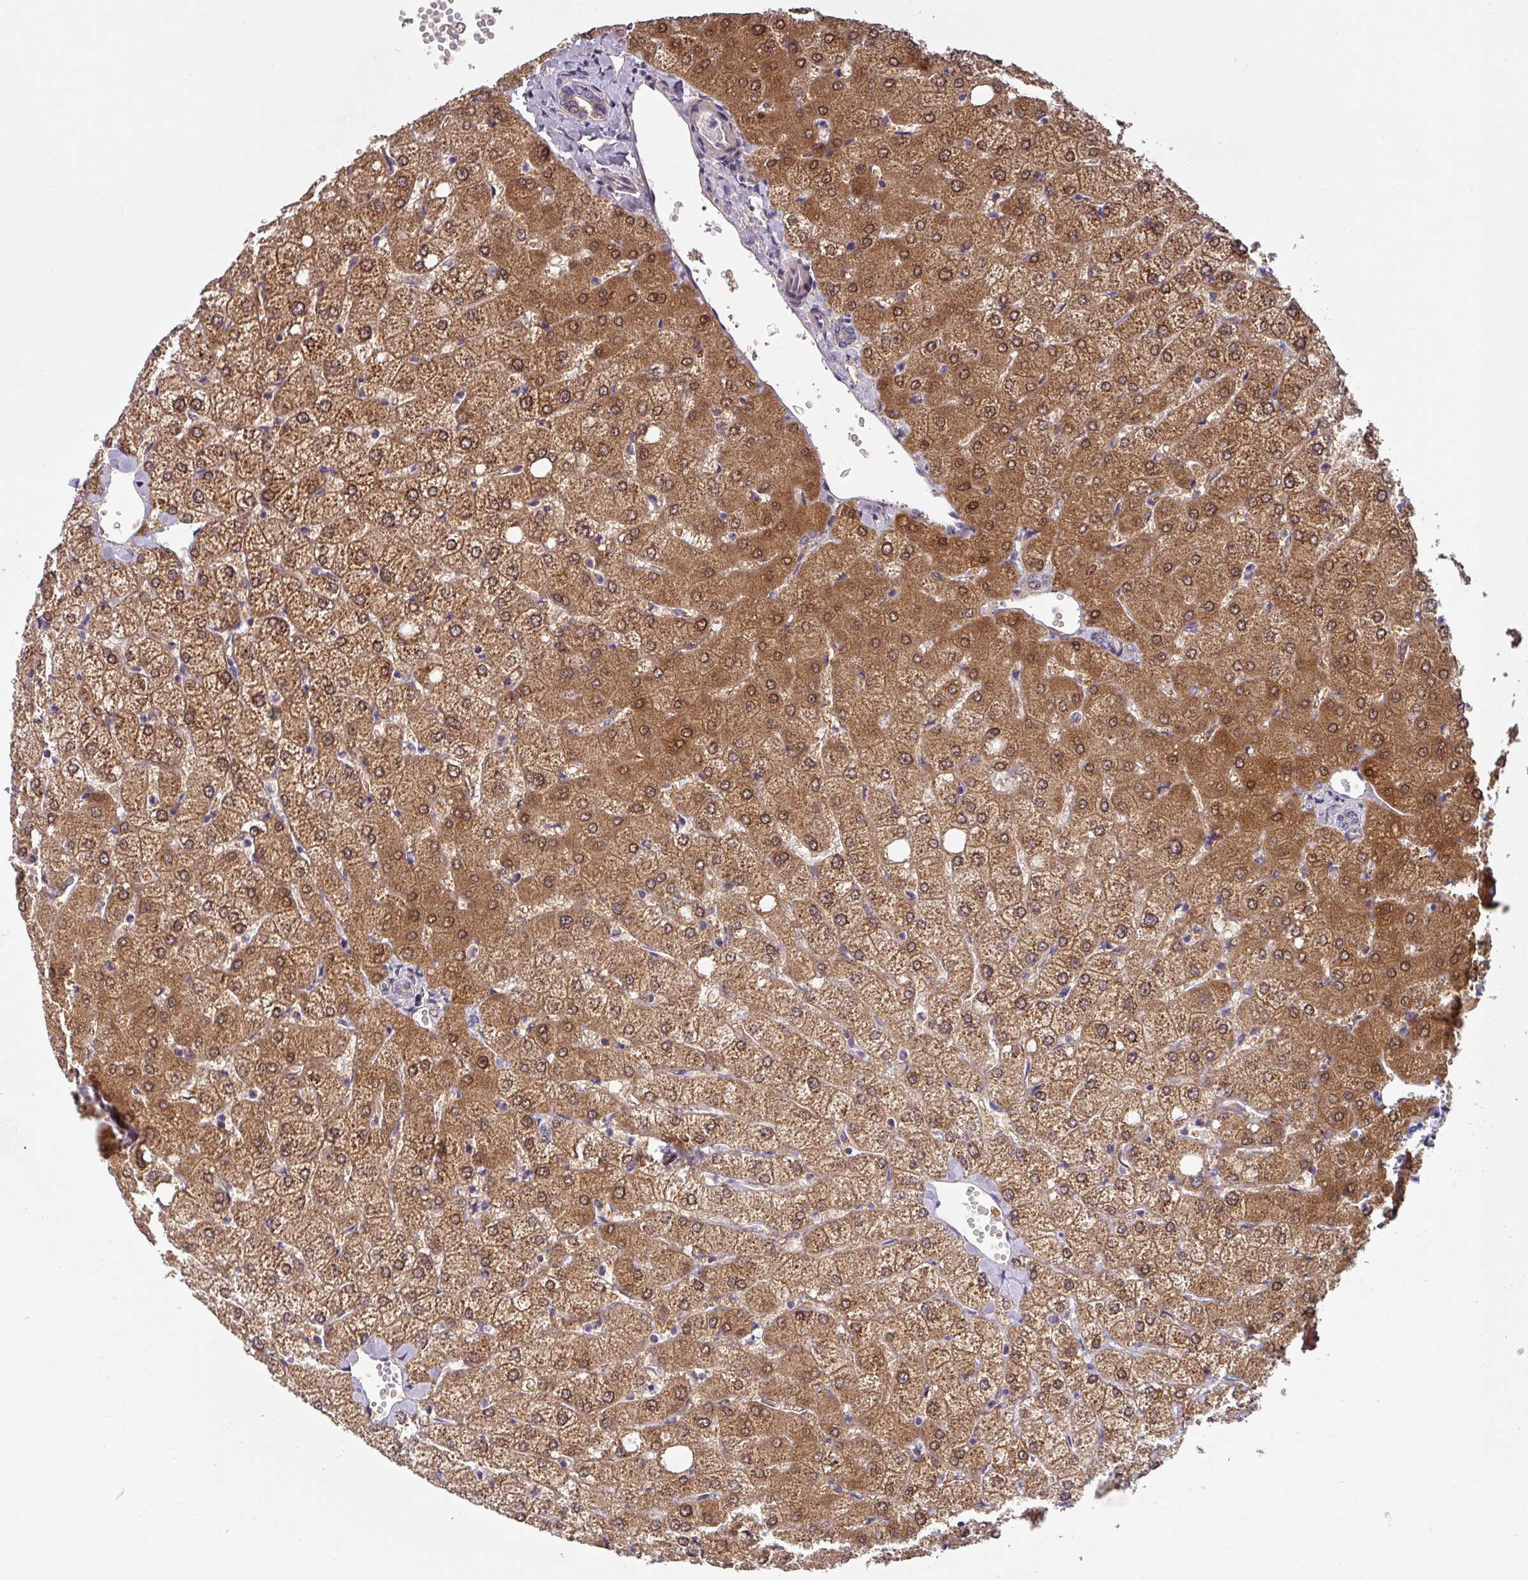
{"staining": {"intensity": "negative", "quantity": "none", "location": "none"}, "tissue": "liver", "cell_type": "Cholangiocytes", "image_type": "normal", "snomed": [{"axis": "morphology", "description": "Normal tissue, NOS"}, {"axis": "topography", "description": "Liver"}], "caption": "Cholangiocytes show no significant expression in unremarkable liver. (Immunohistochemistry (ihc), brightfield microscopy, high magnification).", "gene": "KLHL3", "patient": {"sex": "female", "age": 54}}